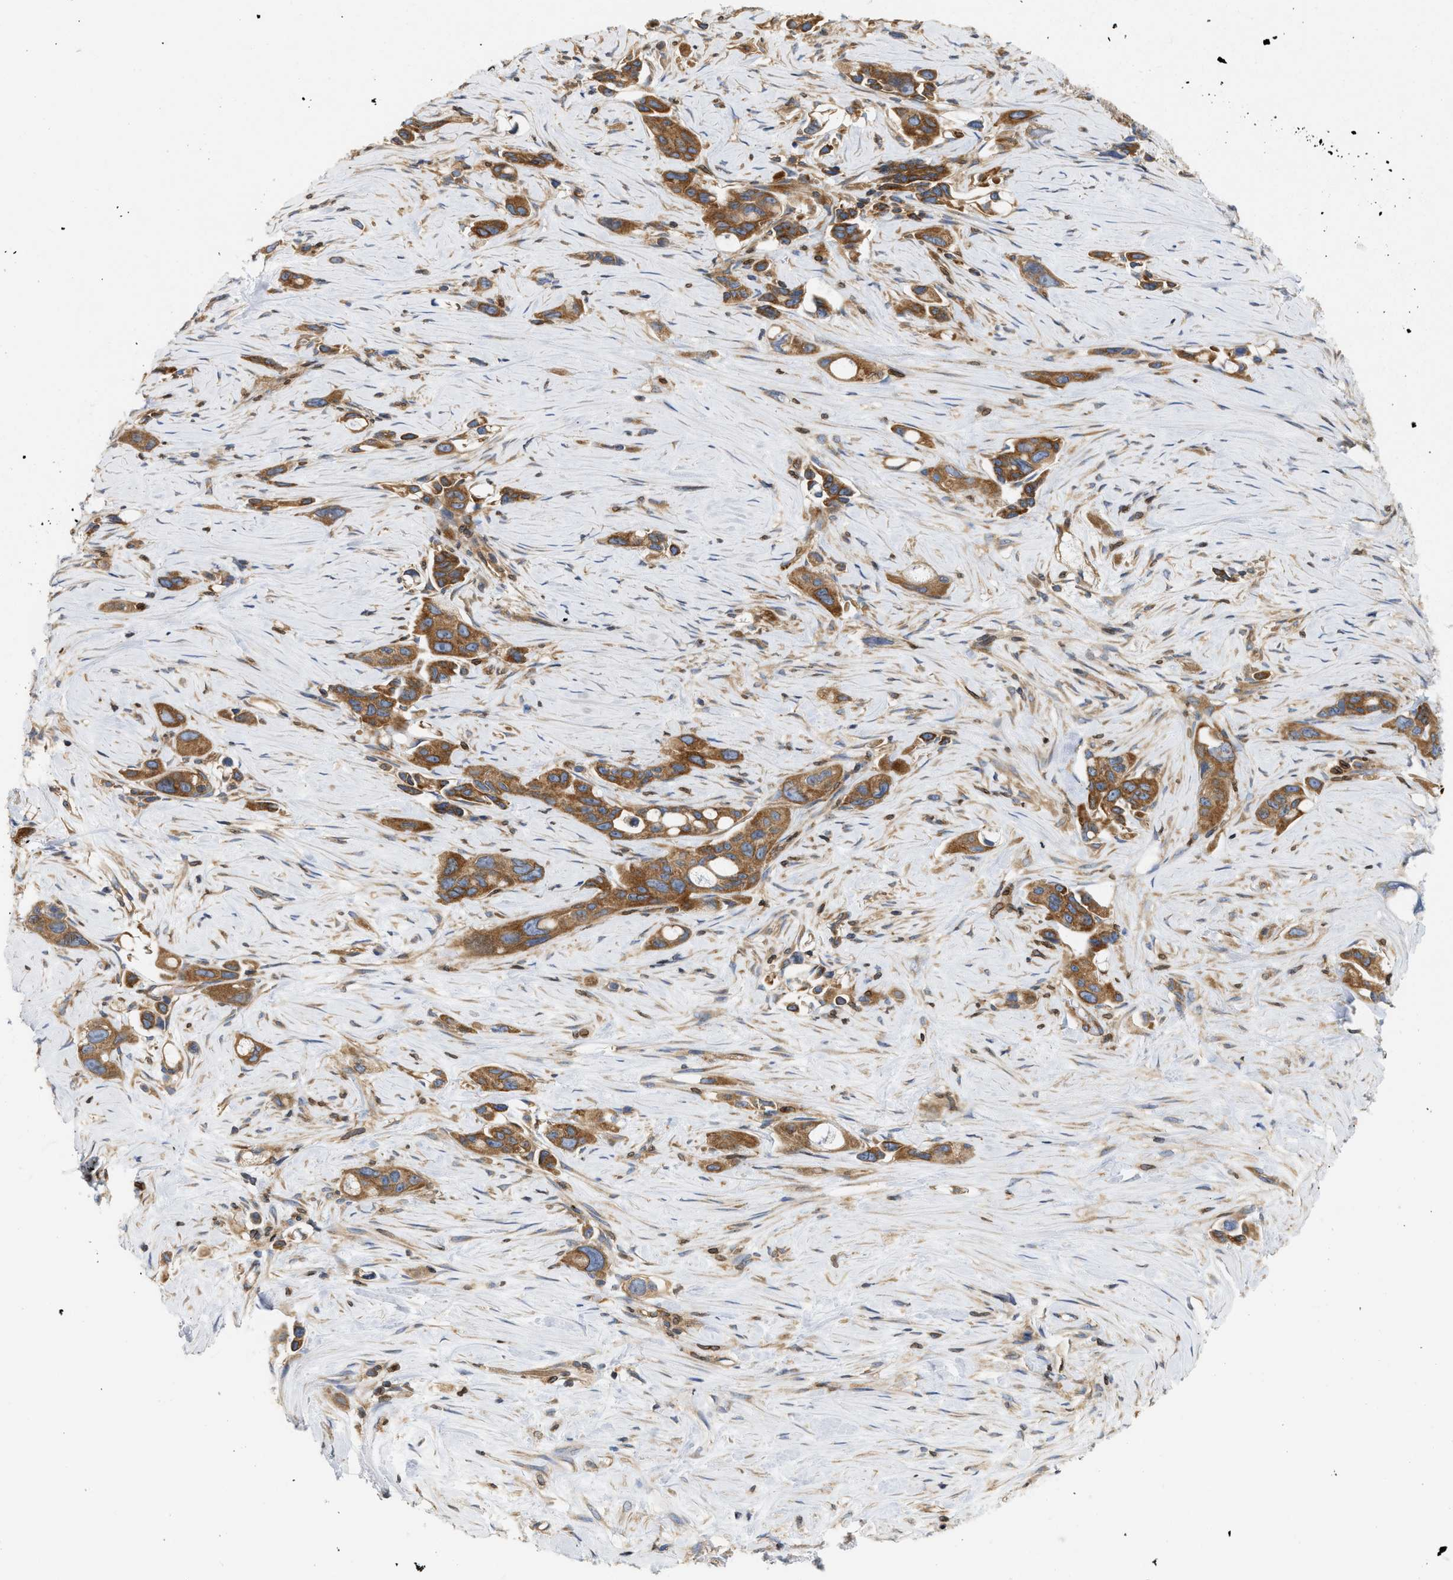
{"staining": {"intensity": "strong", "quantity": ">75%", "location": "cytoplasmic/membranous"}, "tissue": "pancreatic cancer", "cell_type": "Tumor cells", "image_type": "cancer", "snomed": [{"axis": "morphology", "description": "Adenocarcinoma, NOS"}, {"axis": "topography", "description": "Pancreas"}], "caption": "Brown immunohistochemical staining in human pancreatic cancer (adenocarcinoma) shows strong cytoplasmic/membranous expression in approximately >75% of tumor cells. (DAB (3,3'-diaminobenzidine) IHC, brown staining for protein, blue staining for nuclei).", "gene": "STRN", "patient": {"sex": "male", "age": 53}}